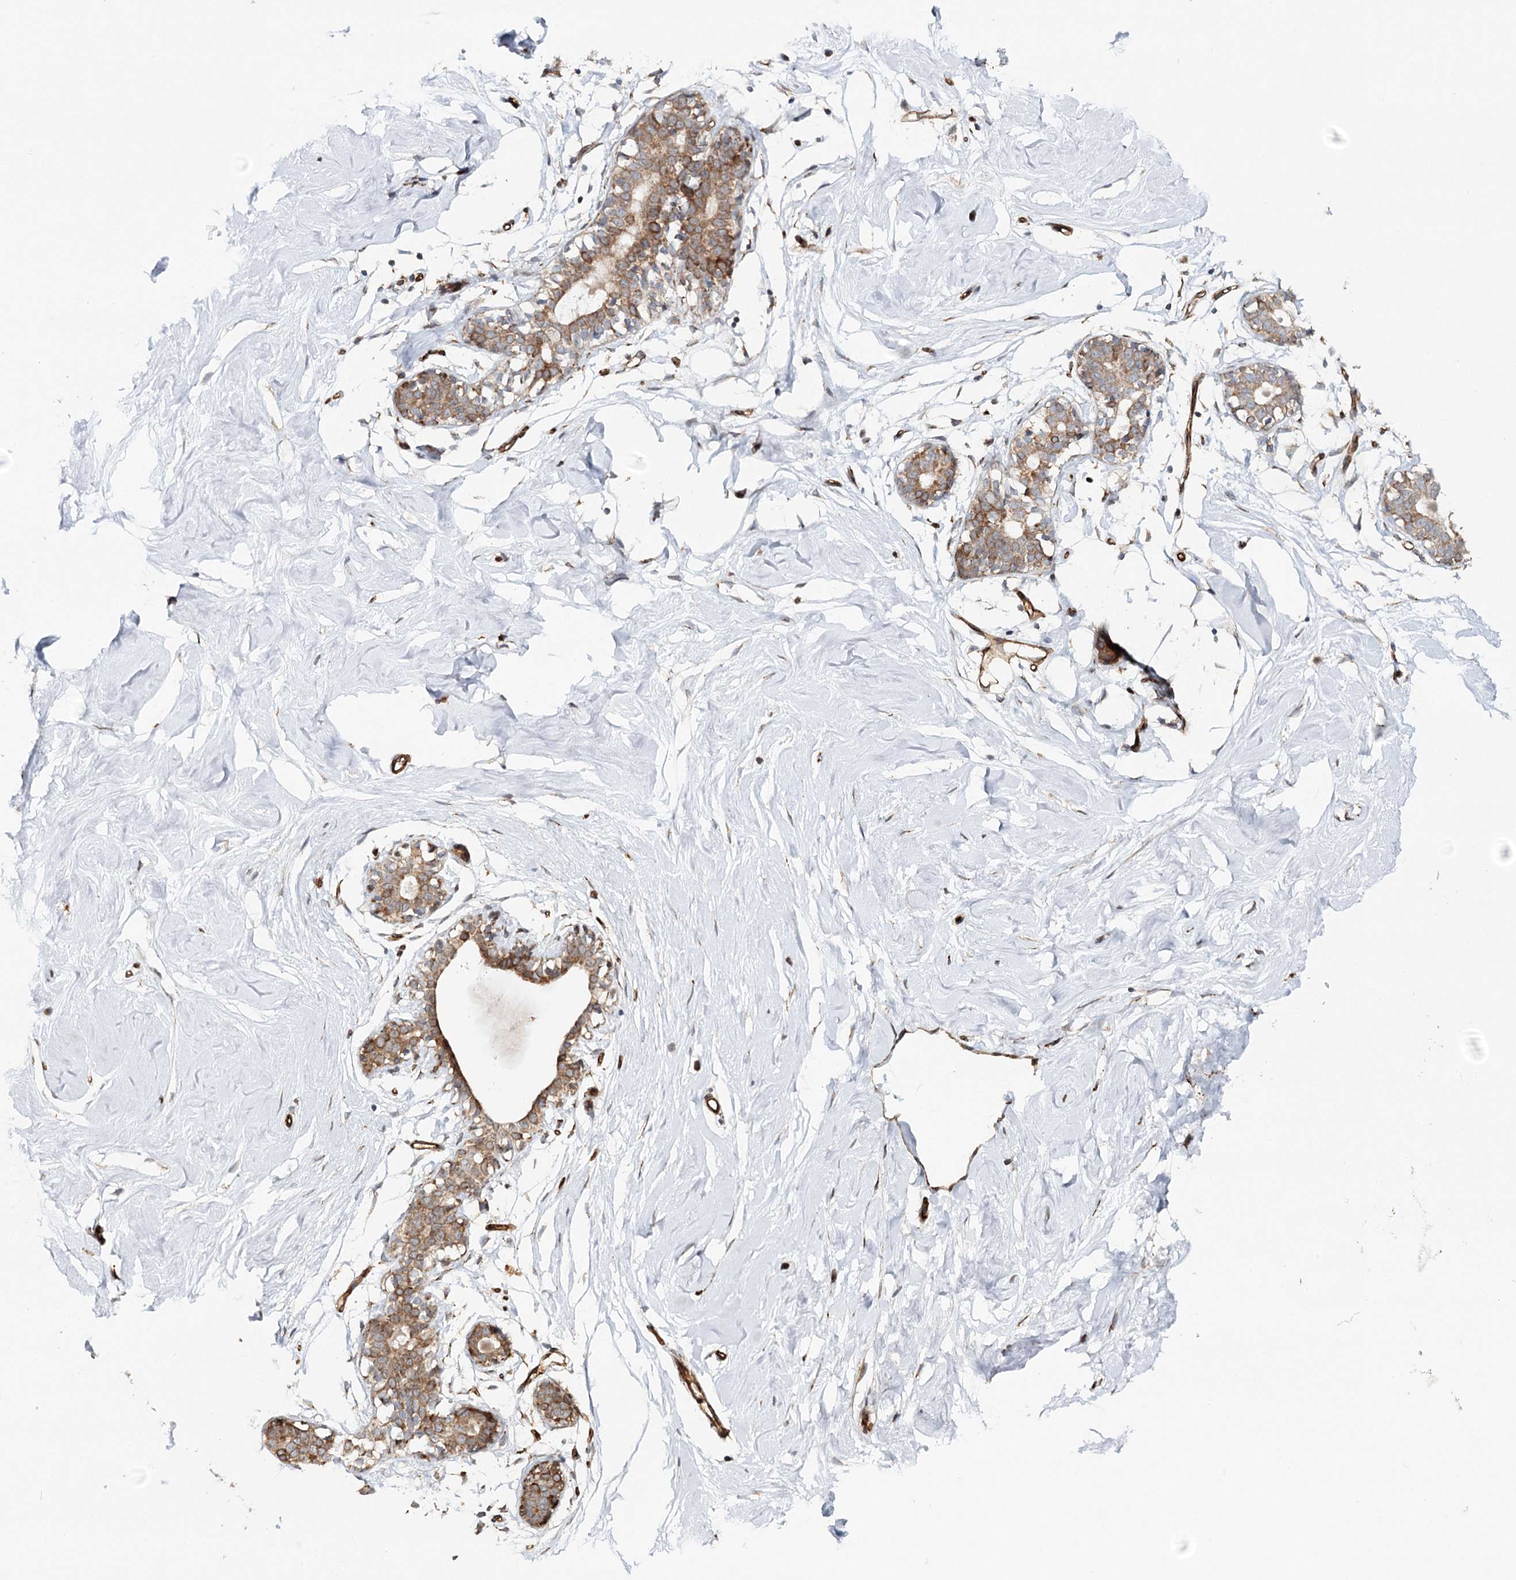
{"staining": {"intensity": "weak", "quantity": "25%-75%", "location": "cytoplasmic/membranous"}, "tissue": "breast", "cell_type": "Adipocytes", "image_type": "normal", "snomed": [{"axis": "morphology", "description": "Normal tissue, NOS"}, {"axis": "morphology", "description": "Adenoma, NOS"}, {"axis": "topography", "description": "Breast"}], "caption": "High-power microscopy captured an IHC photomicrograph of normal breast, revealing weak cytoplasmic/membranous expression in approximately 25%-75% of adipocytes.", "gene": "MKNK1", "patient": {"sex": "female", "age": 23}}